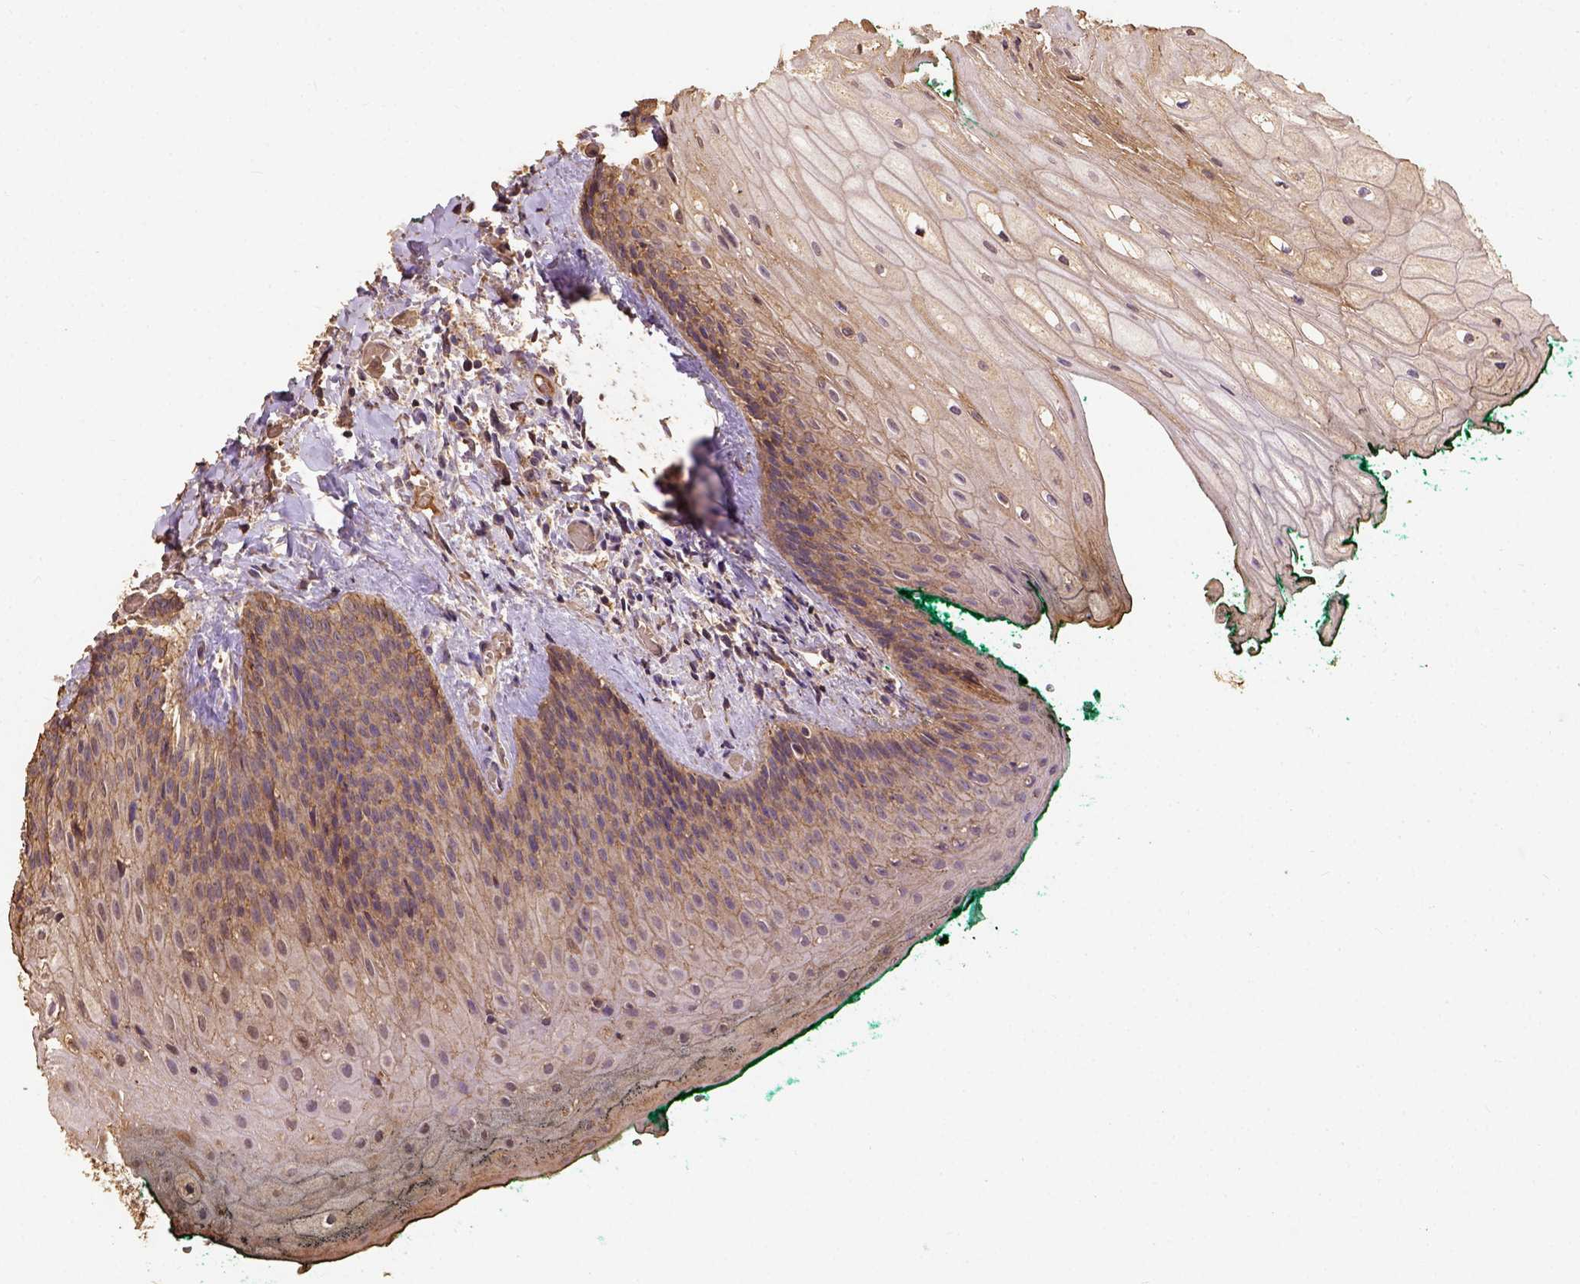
{"staining": {"intensity": "weak", "quantity": "25%-75%", "location": "cytoplasmic/membranous,nuclear"}, "tissue": "oral mucosa", "cell_type": "Squamous epithelial cells", "image_type": "normal", "snomed": [{"axis": "morphology", "description": "Normal tissue, NOS"}, {"axis": "topography", "description": "Oral tissue"}, {"axis": "topography", "description": "Head-Neck"}], "caption": "Oral mucosa stained for a protein (brown) displays weak cytoplasmic/membranous,nuclear positive staining in approximately 25%-75% of squamous epithelial cells.", "gene": "ATP1B3", "patient": {"sex": "female", "age": 68}}